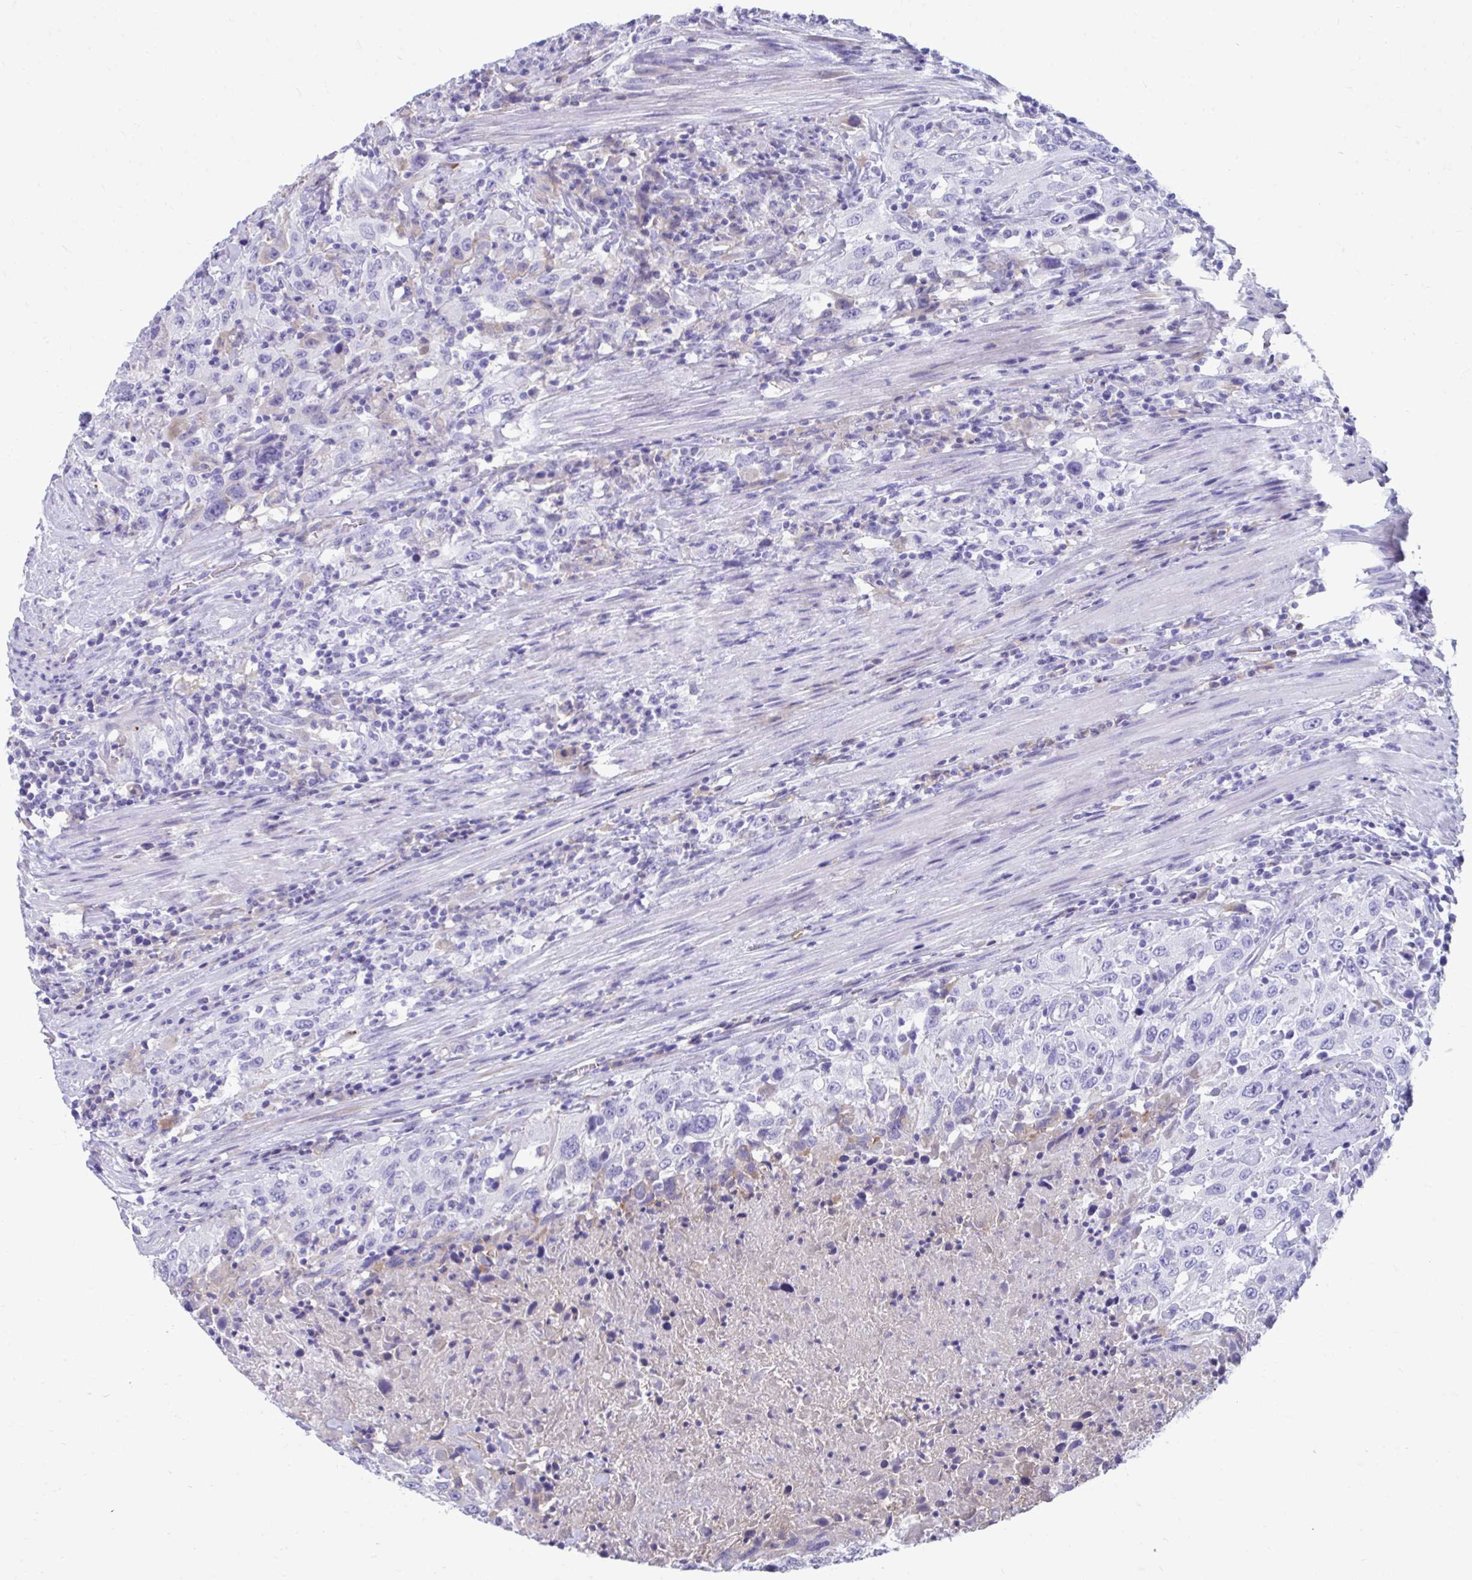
{"staining": {"intensity": "negative", "quantity": "none", "location": "none"}, "tissue": "urothelial cancer", "cell_type": "Tumor cells", "image_type": "cancer", "snomed": [{"axis": "morphology", "description": "Urothelial carcinoma, High grade"}, {"axis": "topography", "description": "Urinary bladder"}], "caption": "Urothelial cancer was stained to show a protein in brown. There is no significant expression in tumor cells. (Stains: DAB immunohistochemistry with hematoxylin counter stain, Microscopy: brightfield microscopy at high magnification).", "gene": "SMIM9", "patient": {"sex": "male", "age": 61}}